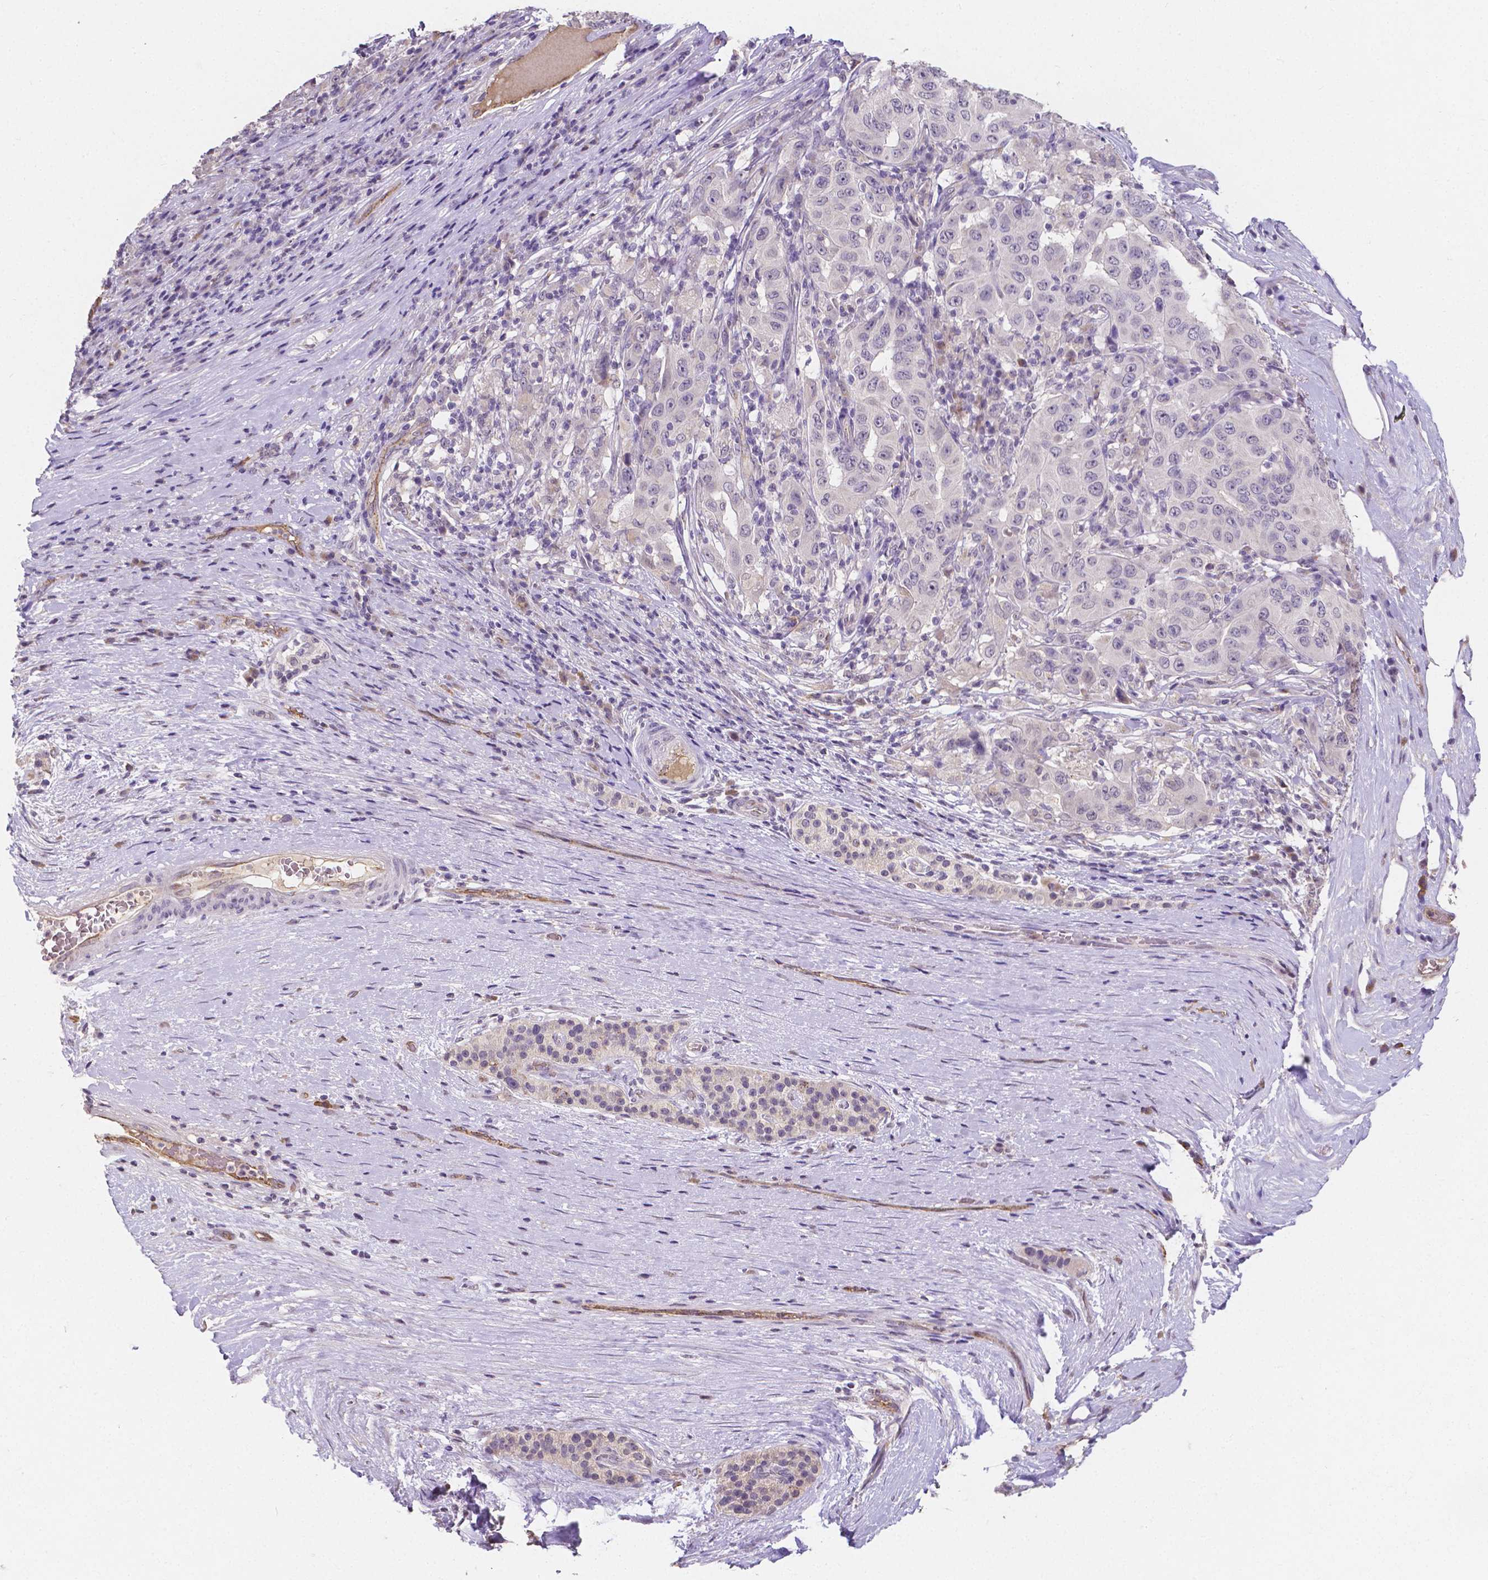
{"staining": {"intensity": "negative", "quantity": "none", "location": "none"}, "tissue": "pancreatic cancer", "cell_type": "Tumor cells", "image_type": "cancer", "snomed": [{"axis": "morphology", "description": "Adenocarcinoma, NOS"}, {"axis": "topography", "description": "Pancreas"}], "caption": "Photomicrograph shows no significant protein positivity in tumor cells of adenocarcinoma (pancreatic). (IHC, brightfield microscopy, high magnification).", "gene": "ELAVL2", "patient": {"sex": "male", "age": 63}}